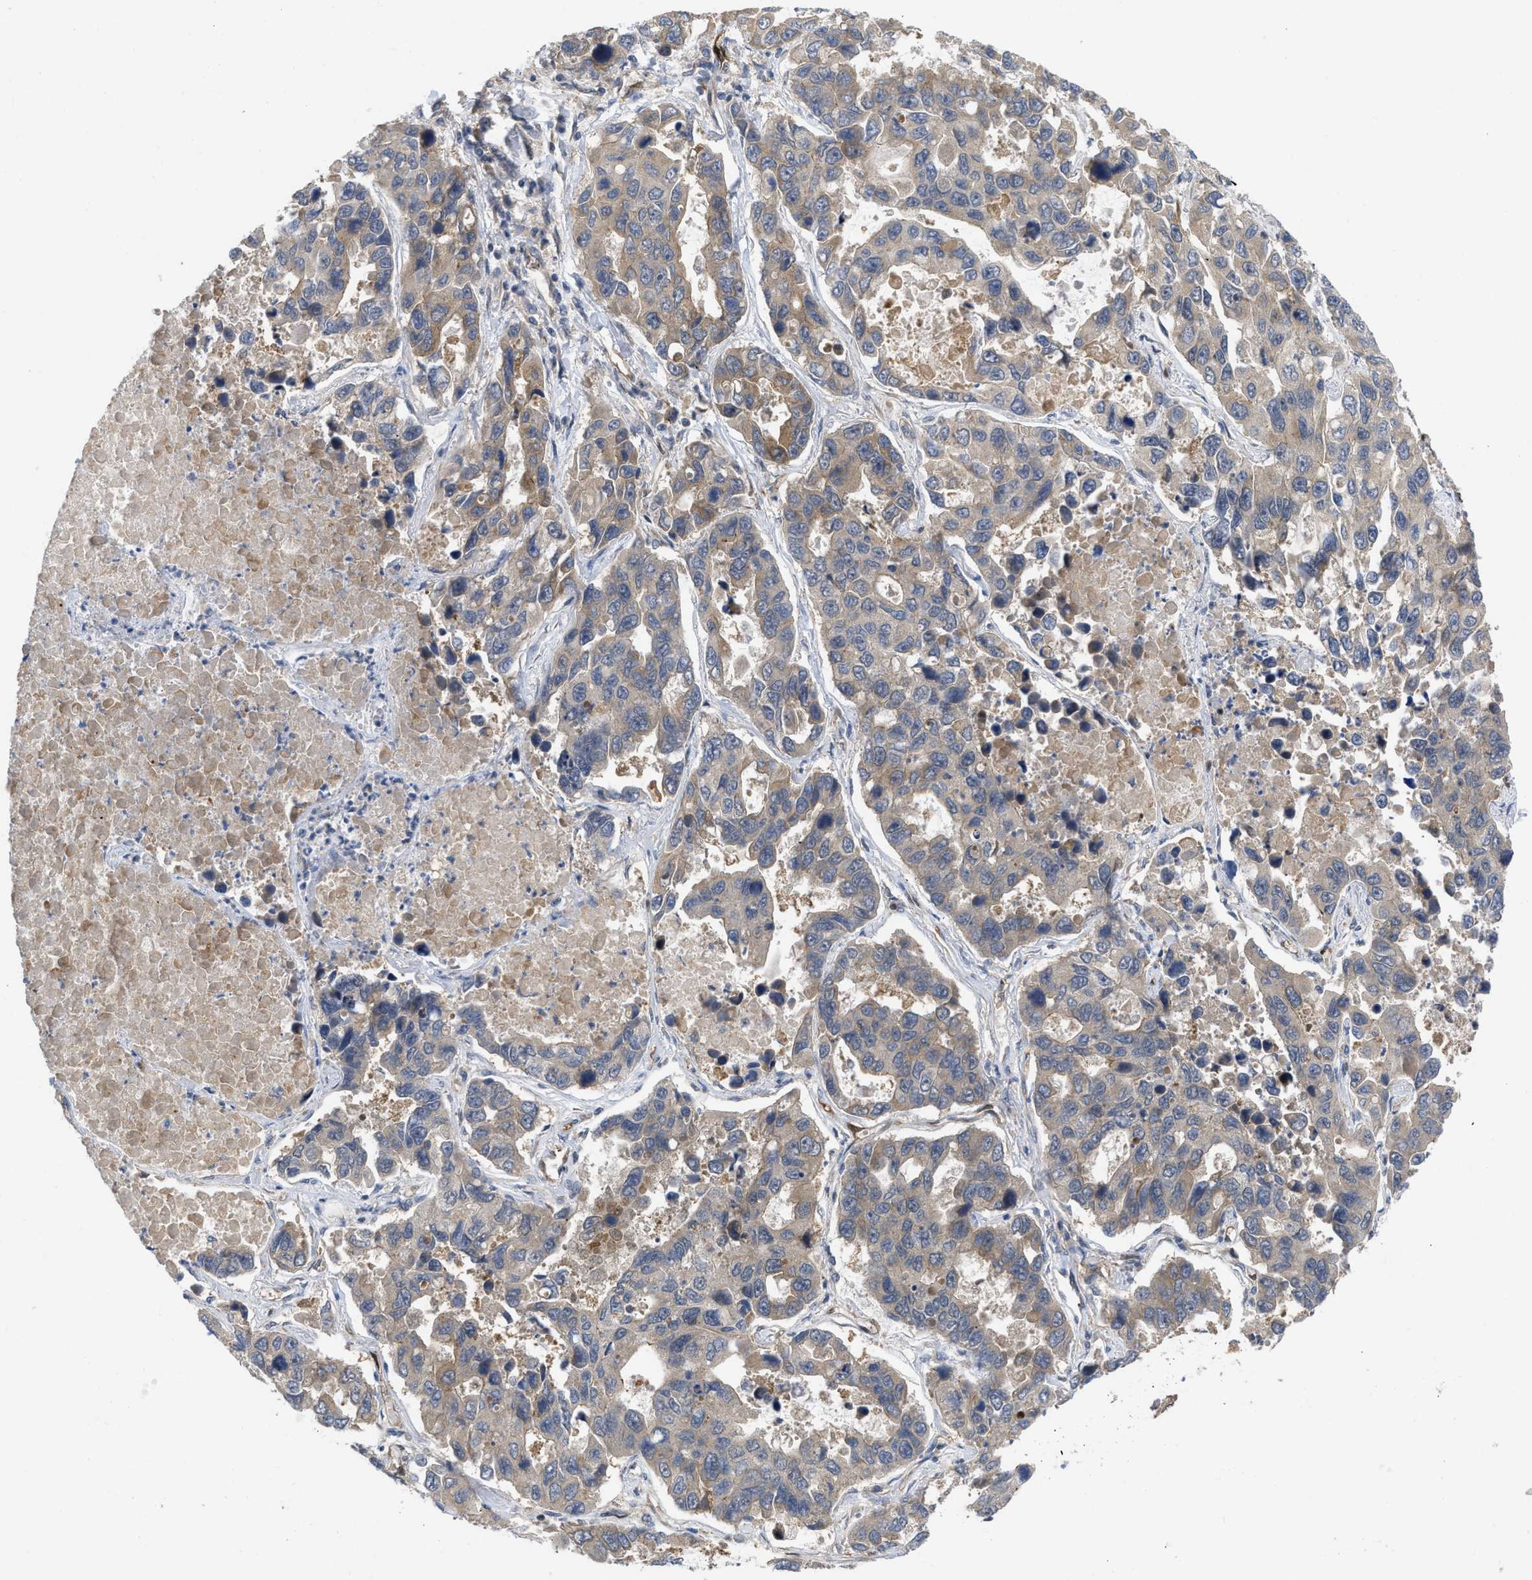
{"staining": {"intensity": "weak", "quantity": ">75%", "location": "cytoplasmic/membranous"}, "tissue": "lung cancer", "cell_type": "Tumor cells", "image_type": "cancer", "snomed": [{"axis": "morphology", "description": "Adenocarcinoma, NOS"}, {"axis": "topography", "description": "Lung"}], "caption": "DAB immunohistochemical staining of human adenocarcinoma (lung) exhibits weak cytoplasmic/membranous protein positivity in about >75% of tumor cells.", "gene": "LDAF1", "patient": {"sex": "male", "age": 64}}